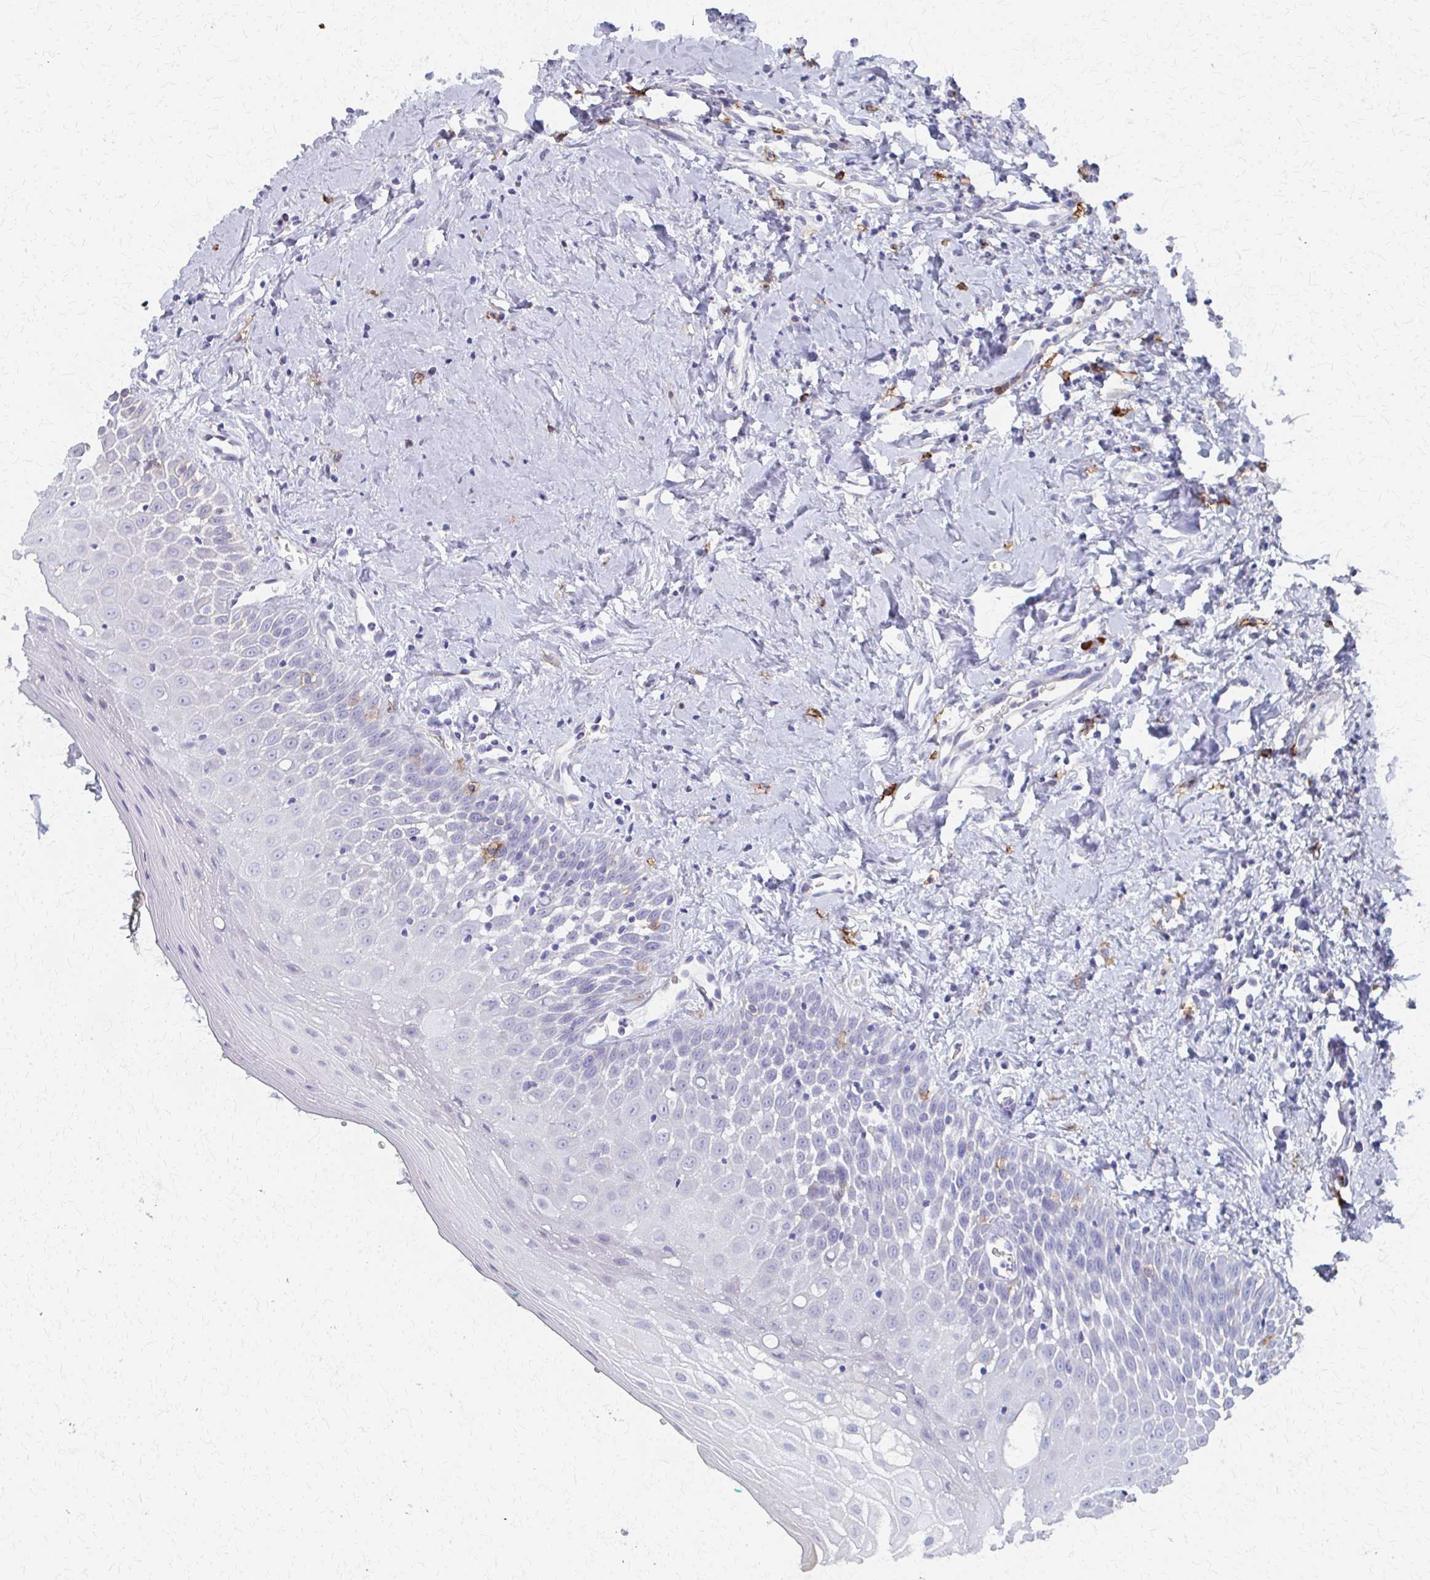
{"staining": {"intensity": "negative", "quantity": "none", "location": "none"}, "tissue": "oral mucosa", "cell_type": "Squamous epithelial cells", "image_type": "normal", "snomed": [{"axis": "morphology", "description": "Normal tissue, NOS"}, {"axis": "topography", "description": "Oral tissue"}], "caption": "An IHC image of unremarkable oral mucosa is shown. There is no staining in squamous epithelial cells of oral mucosa.", "gene": "MS4A2", "patient": {"sex": "female", "age": 70}}